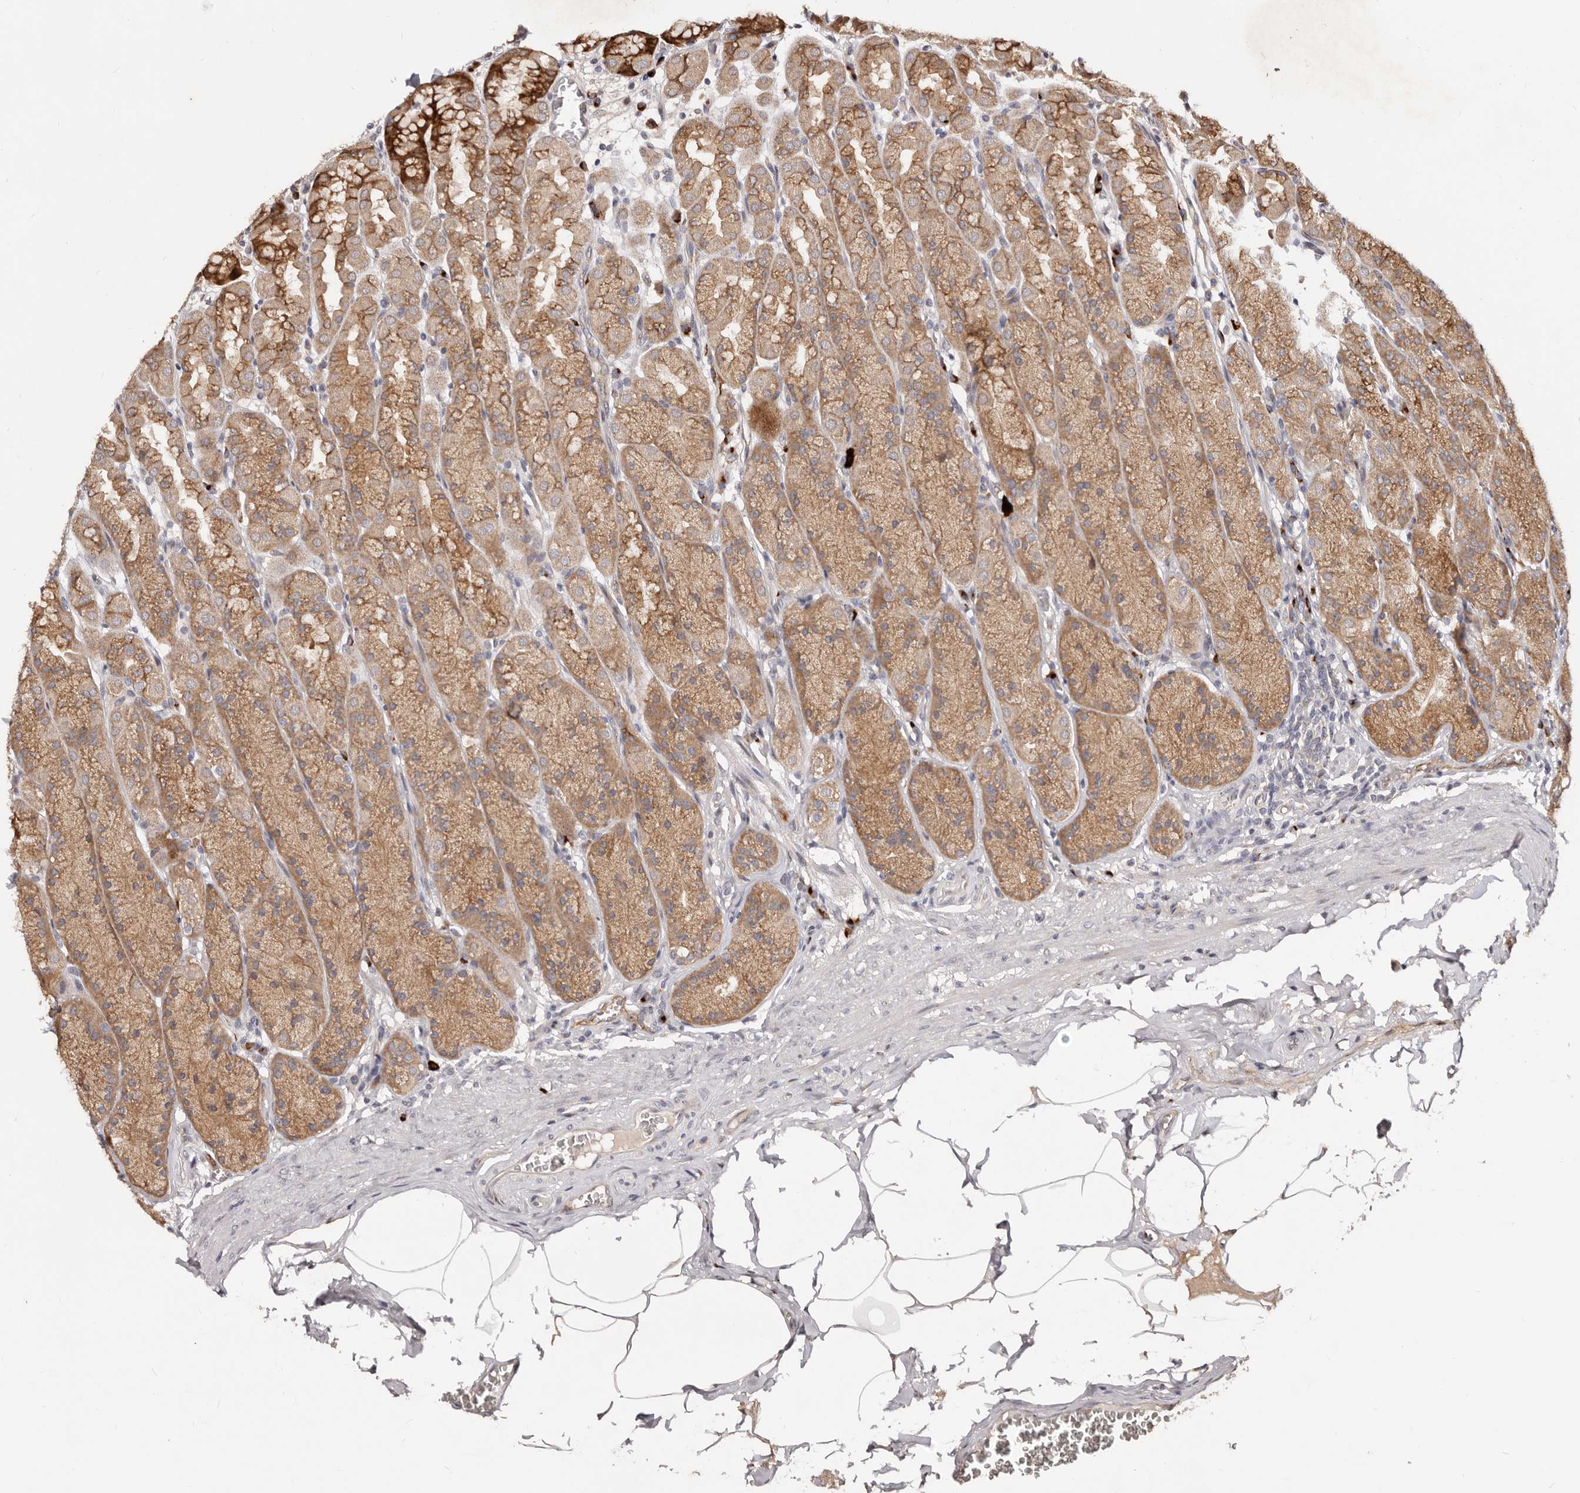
{"staining": {"intensity": "moderate", "quantity": ">75%", "location": "cytoplasmic/membranous"}, "tissue": "stomach", "cell_type": "Glandular cells", "image_type": "normal", "snomed": [{"axis": "morphology", "description": "Normal tissue, NOS"}, {"axis": "topography", "description": "Stomach"}], "caption": "Brown immunohistochemical staining in benign stomach demonstrates moderate cytoplasmic/membranous positivity in about >75% of glandular cells.", "gene": "DACT2", "patient": {"sex": "male", "age": 42}}